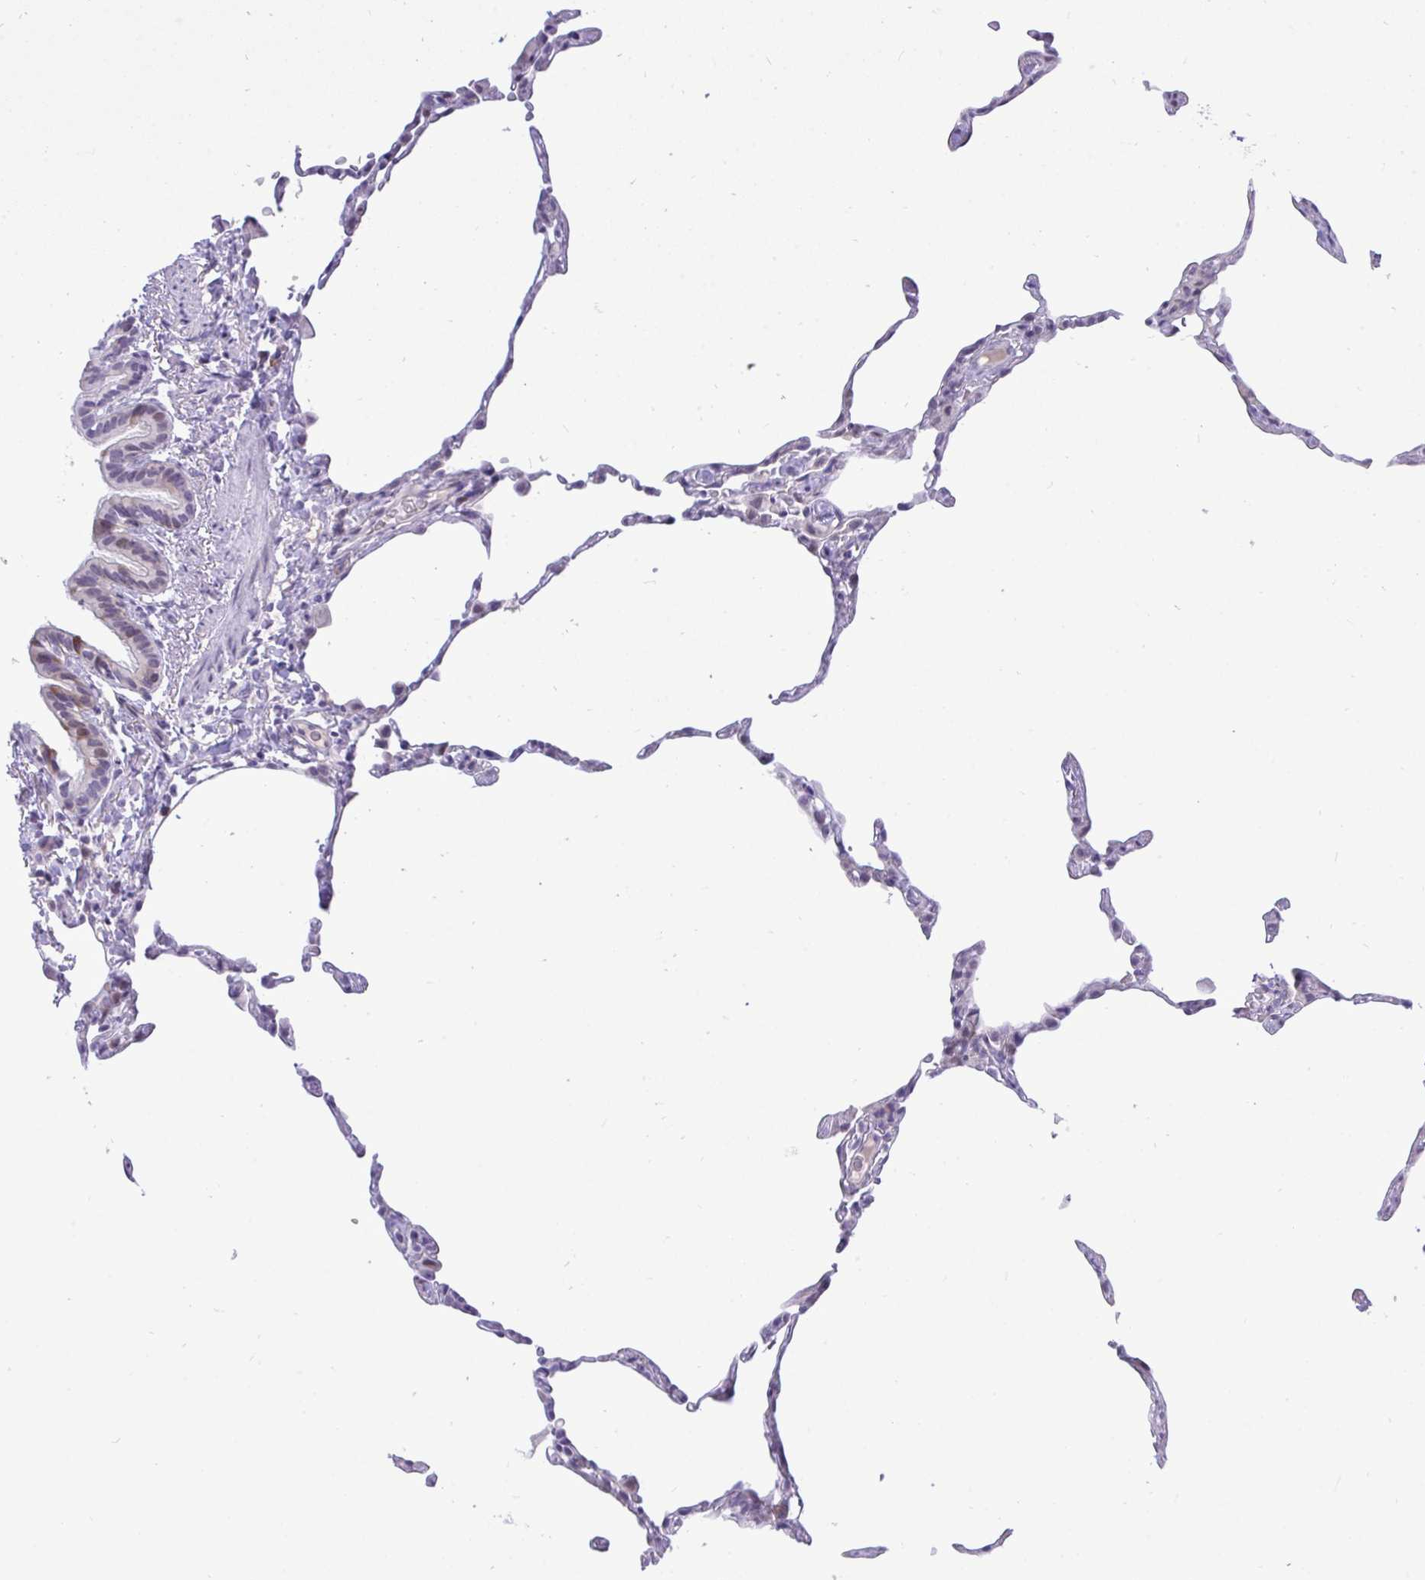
{"staining": {"intensity": "negative", "quantity": "none", "location": "none"}, "tissue": "lung", "cell_type": "Alveolar cells", "image_type": "normal", "snomed": [{"axis": "morphology", "description": "Normal tissue, NOS"}, {"axis": "topography", "description": "Lung"}], "caption": "High power microscopy image of an IHC photomicrograph of benign lung, revealing no significant expression in alveolar cells.", "gene": "EPOP", "patient": {"sex": "female", "age": 57}}